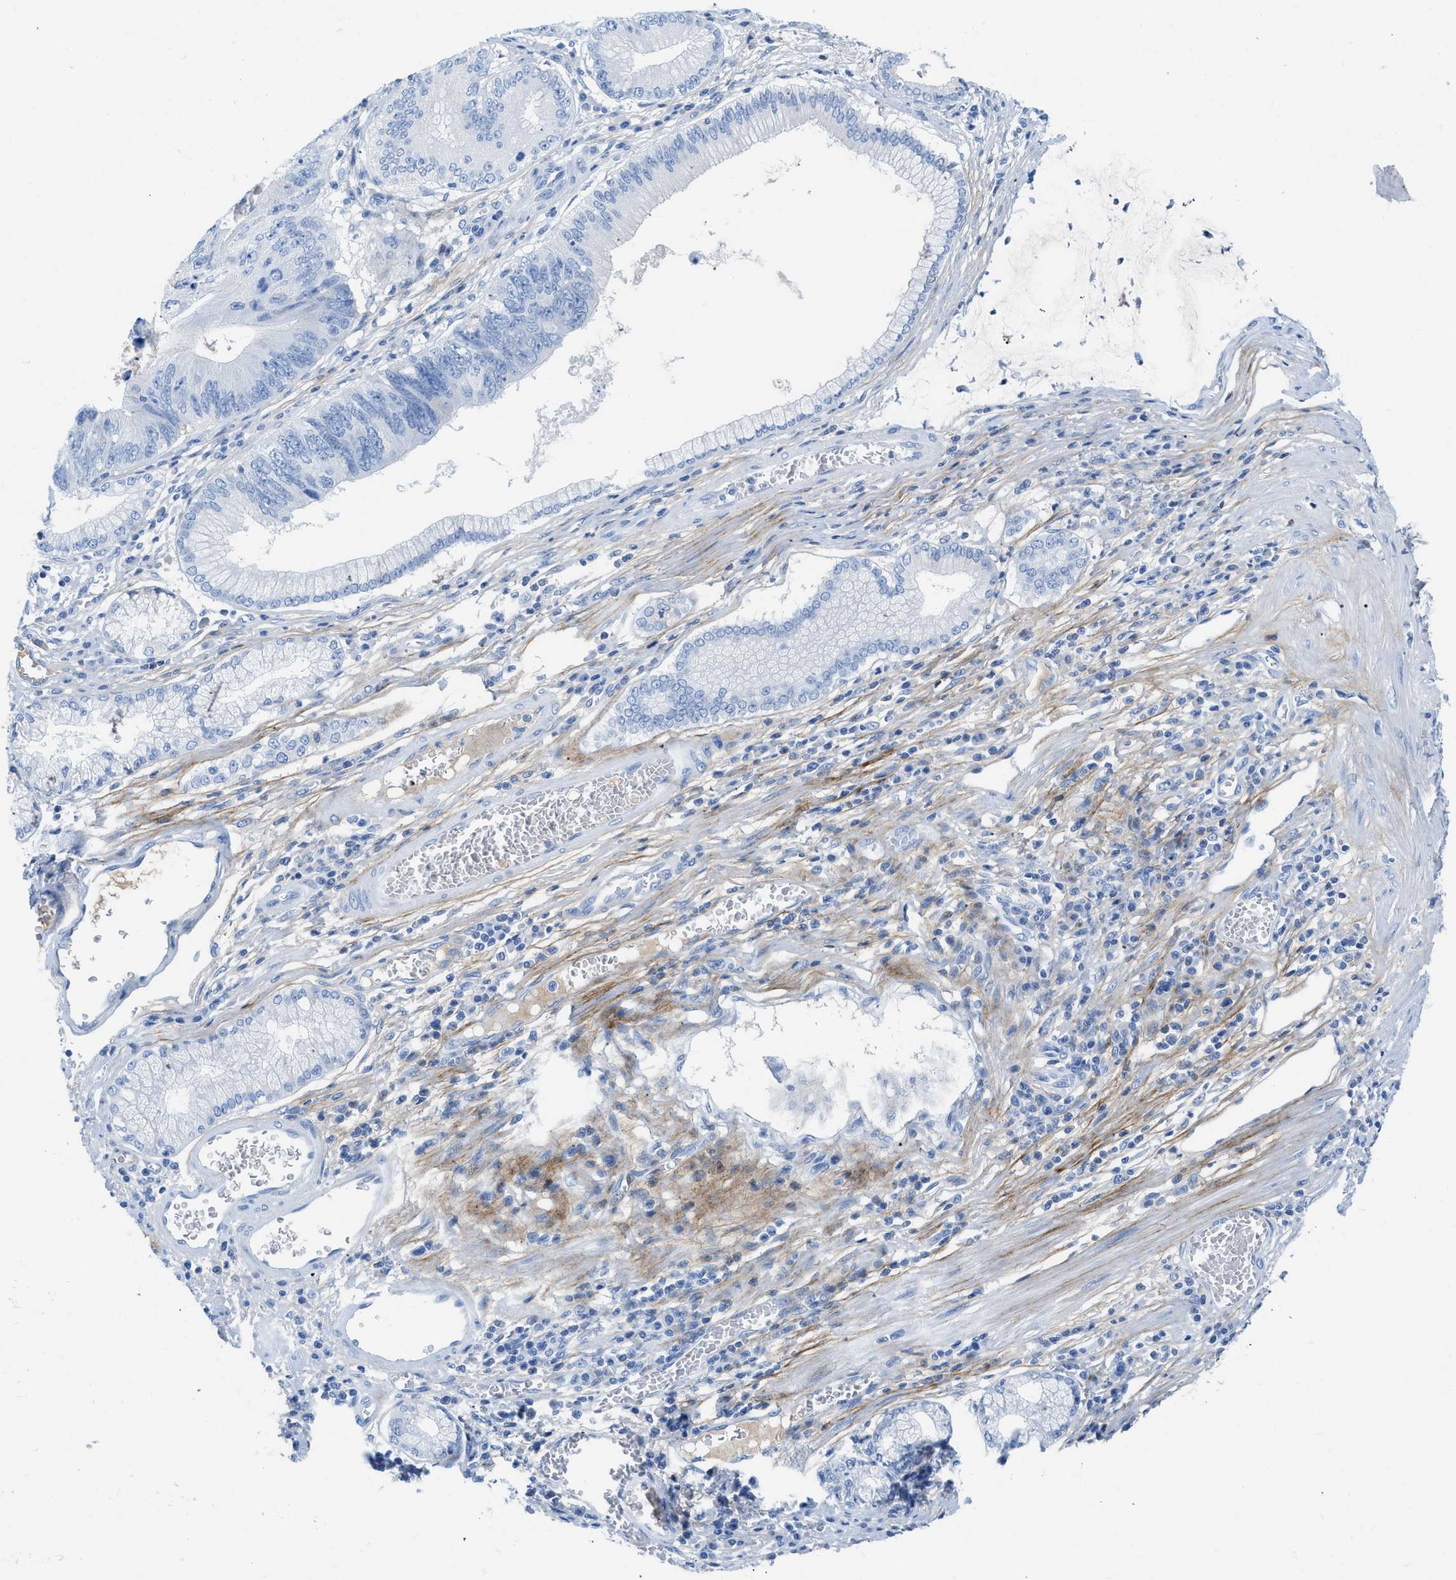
{"staining": {"intensity": "negative", "quantity": "none", "location": "none"}, "tissue": "stomach cancer", "cell_type": "Tumor cells", "image_type": "cancer", "snomed": [{"axis": "morphology", "description": "Adenocarcinoma, NOS"}, {"axis": "topography", "description": "Stomach"}], "caption": "Immunohistochemistry (IHC) histopathology image of human adenocarcinoma (stomach) stained for a protein (brown), which demonstrates no expression in tumor cells. (Brightfield microscopy of DAB (3,3'-diaminobenzidine) IHC at high magnification).", "gene": "COL3A1", "patient": {"sex": "male", "age": 59}}